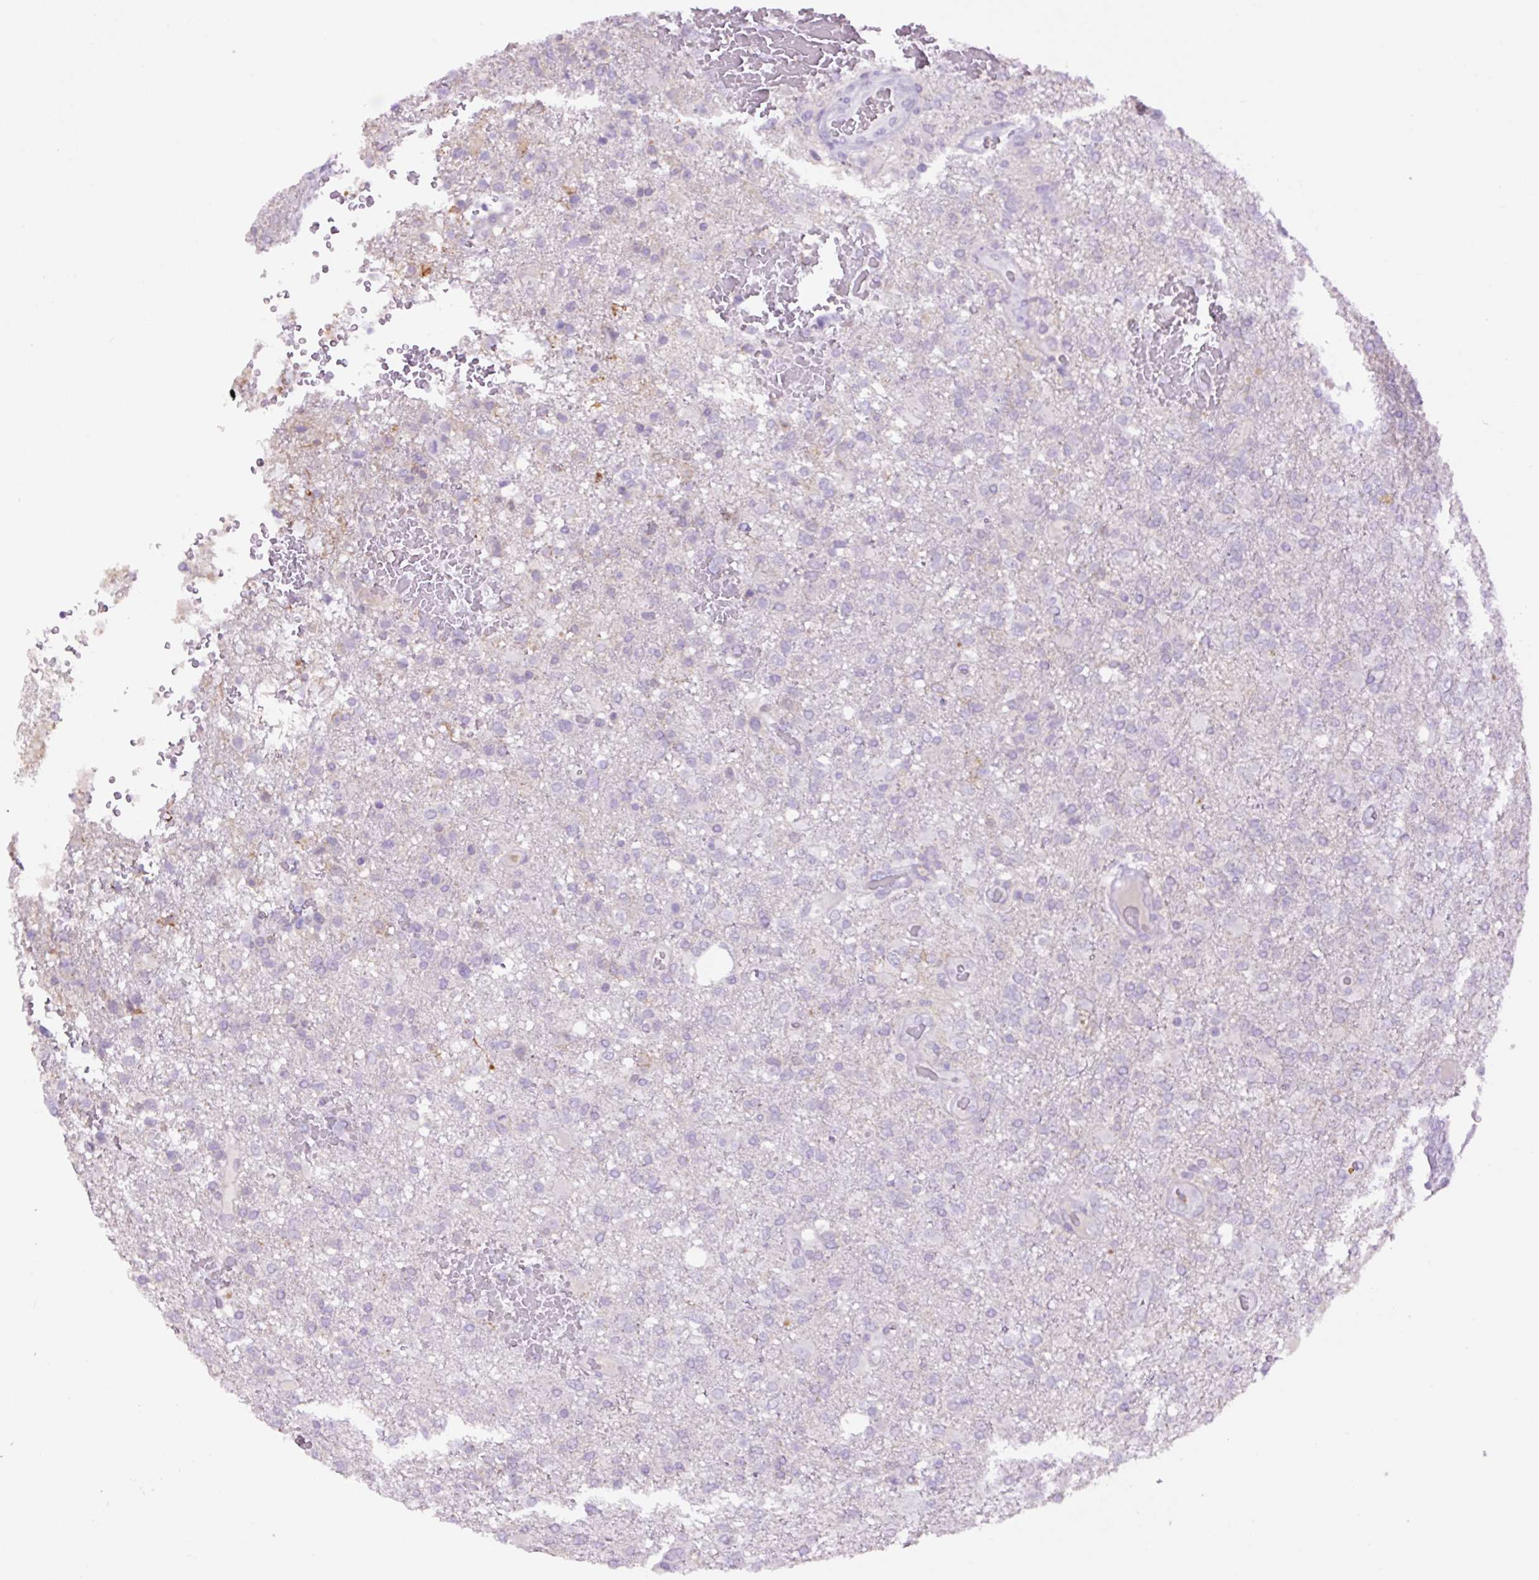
{"staining": {"intensity": "negative", "quantity": "none", "location": "none"}, "tissue": "glioma", "cell_type": "Tumor cells", "image_type": "cancer", "snomed": [{"axis": "morphology", "description": "Glioma, malignant, High grade"}, {"axis": "topography", "description": "Brain"}], "caption": "The photomicrograph shows no staining of tumor cells in glioma. (Brightfield microscopy of DAB (3,3'-diaminobenzidine) immunohistochemistry at high magnification).", "gene": "MFSD3", "patient": {"sex": "female", "age": 74}}